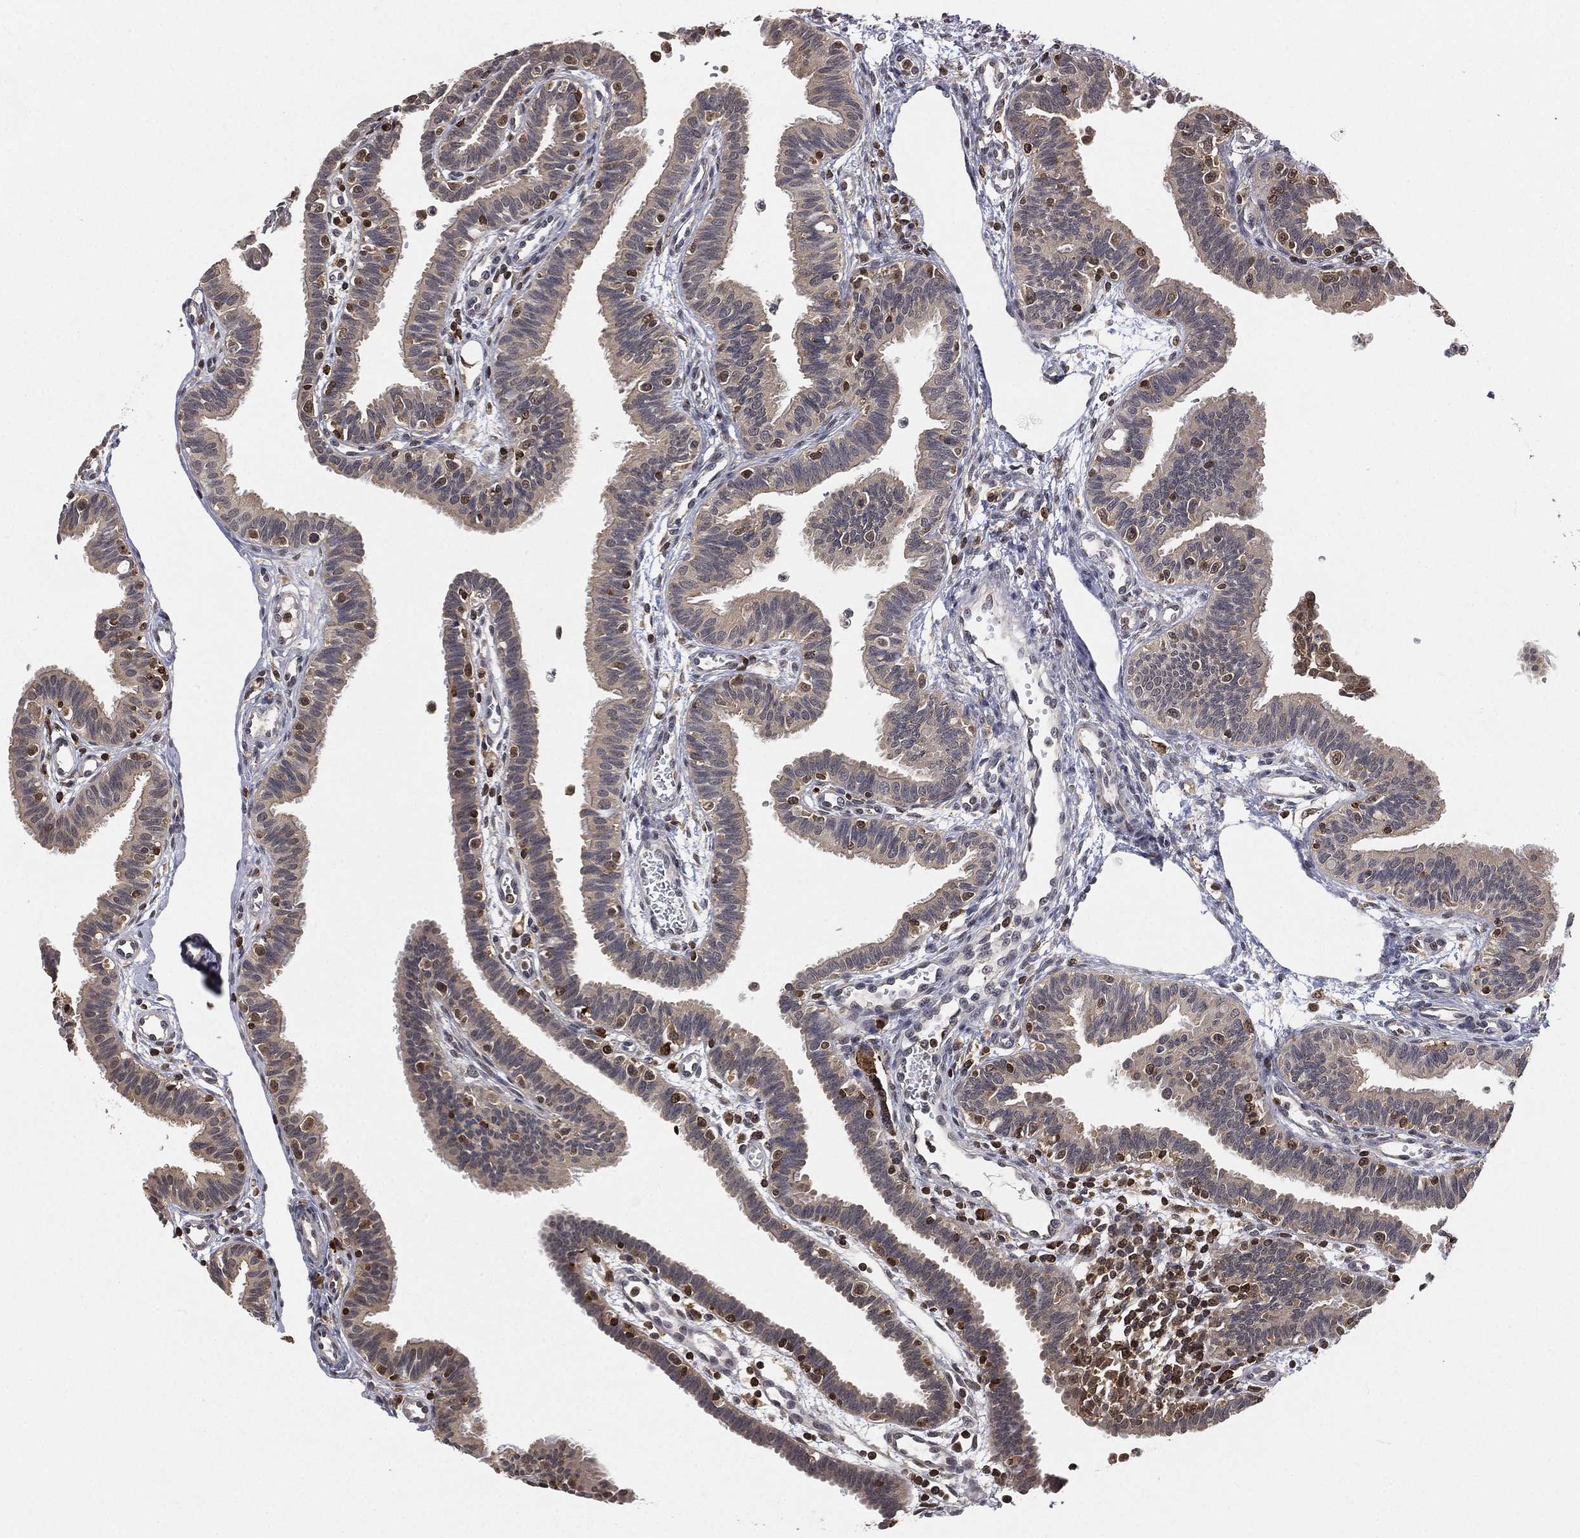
{"staining": {"intensity": "moderate", "quantity": "<25%", "location": "nuclear"}, "tissue": "fallopian tube", "cell_type": "Glandular cells", "image_type": "normal", "snomed": [{"axis": "morphology", "description": "Normal tissue, NOS"}, {"axis": "topography", "description": "Fallopian tube"}], "caption": "IHC staining of unremarkable fallopian tube, which demonstrates low levels of moderate nuclear staining in approximately <25% of glandular cells indicating moderate nuclear protein expression. The staining was performed using DAB (brown) for protein detection and nuclei were counterstained in hematoxylin (blue).", "gene": "WDR26", "patient": {"sex": "female", "age": 36}}